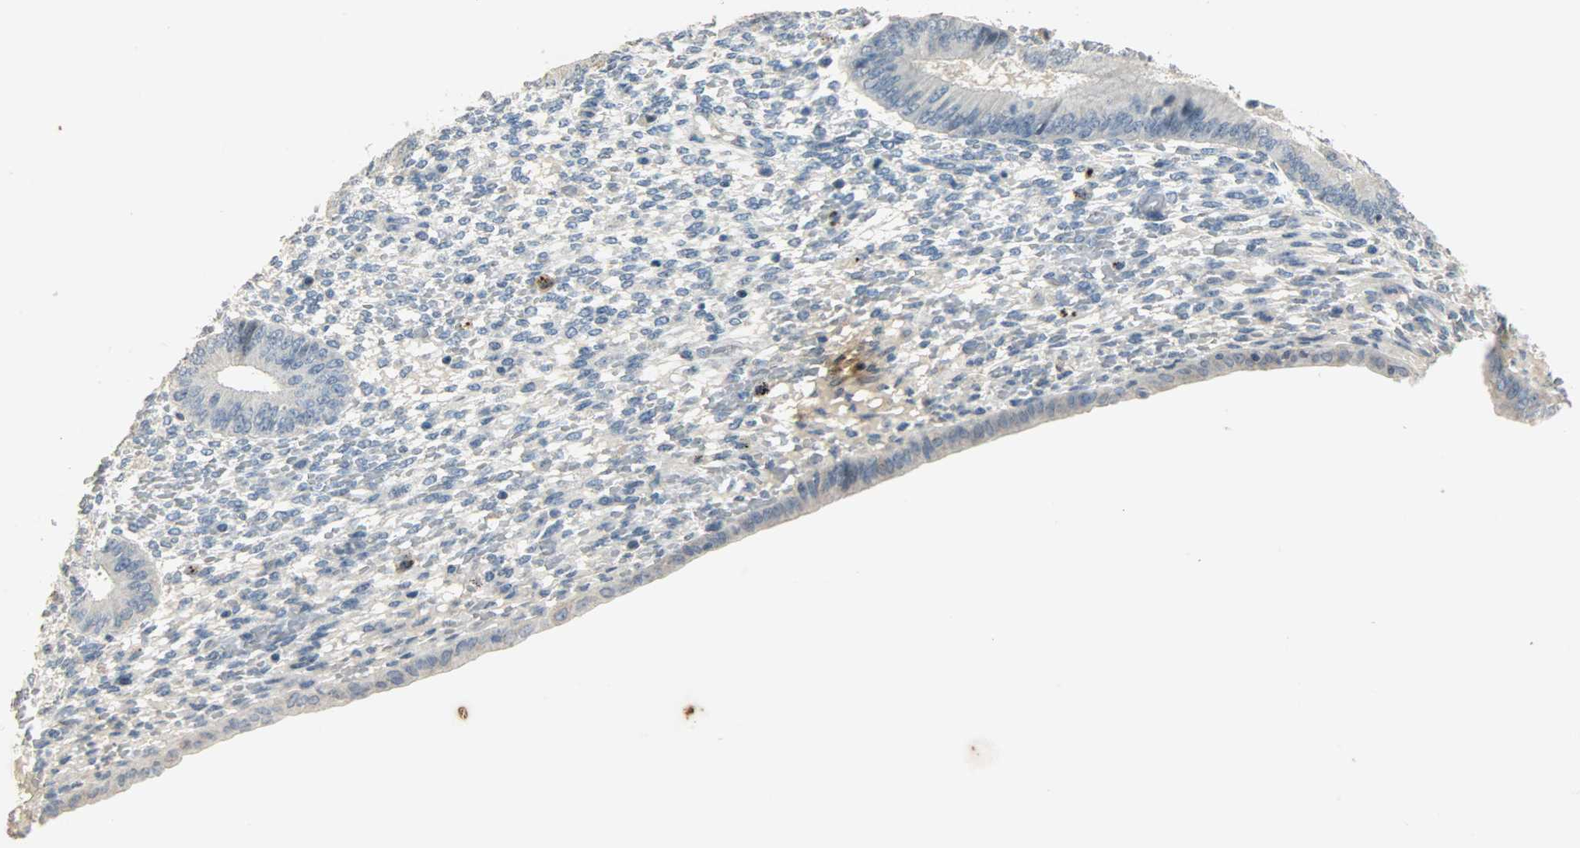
{"staining": {"intensity": "negative", "quantity": "none", "location": "none"}, "tissue": "endometrium", "cell_type": "Cells in endometrial stroma", "image_type": "normal", "snomed": [{"axis": "morphology", "description": "Normal tissue, NOS"}, {"axis": "topography", "description": "Endometrium"}], "caption": "Immunohistochemical staining of normal human endometrium displays no significant positivity in cells in endometrial stroma.", "gene": "DNAJB6", "patient": {"sex": "female", "age": 42}}